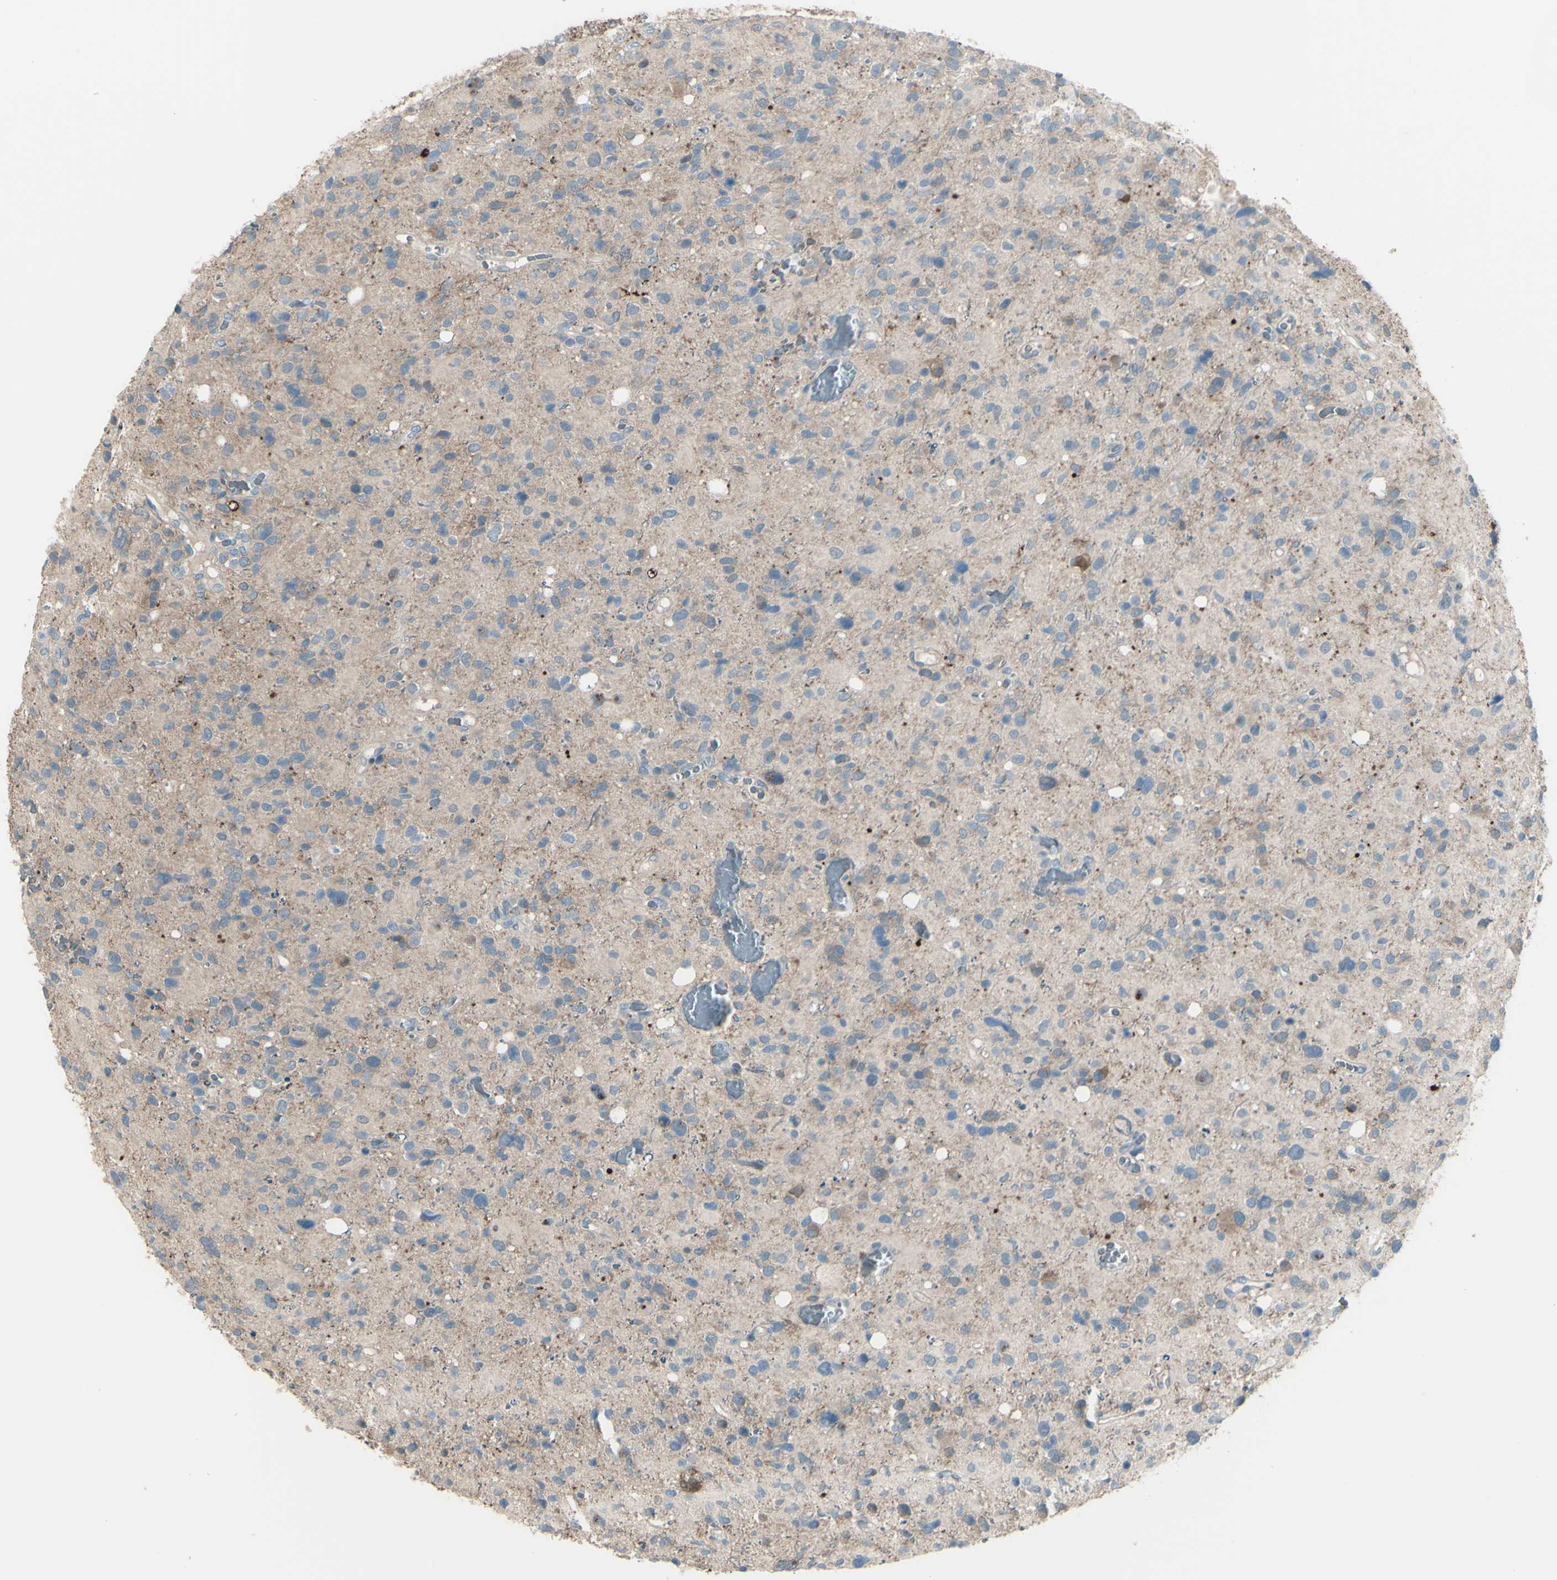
{"staining": {"intensity": "negative", "quantity": "none", "location": "none"}, "tissue": "glioma", "cell_type": "Tumor cells", "image_type": "cancer", "snomed": [{"axis": "morphology", "description": "Glioma, malignant, High grade"}, {"axis": "topography", "description": "Brain"}], "caption": "The IHC micrograph has no significant positivity in tumor cells of malignant glioma (high-grade) tissue. (DAB (3,3'-diaminobenzidine) IHC visualized using brightfield microscopy, high magnification).", "gene": "GPR34", "patient": {"sex": "male", "age": 48}}